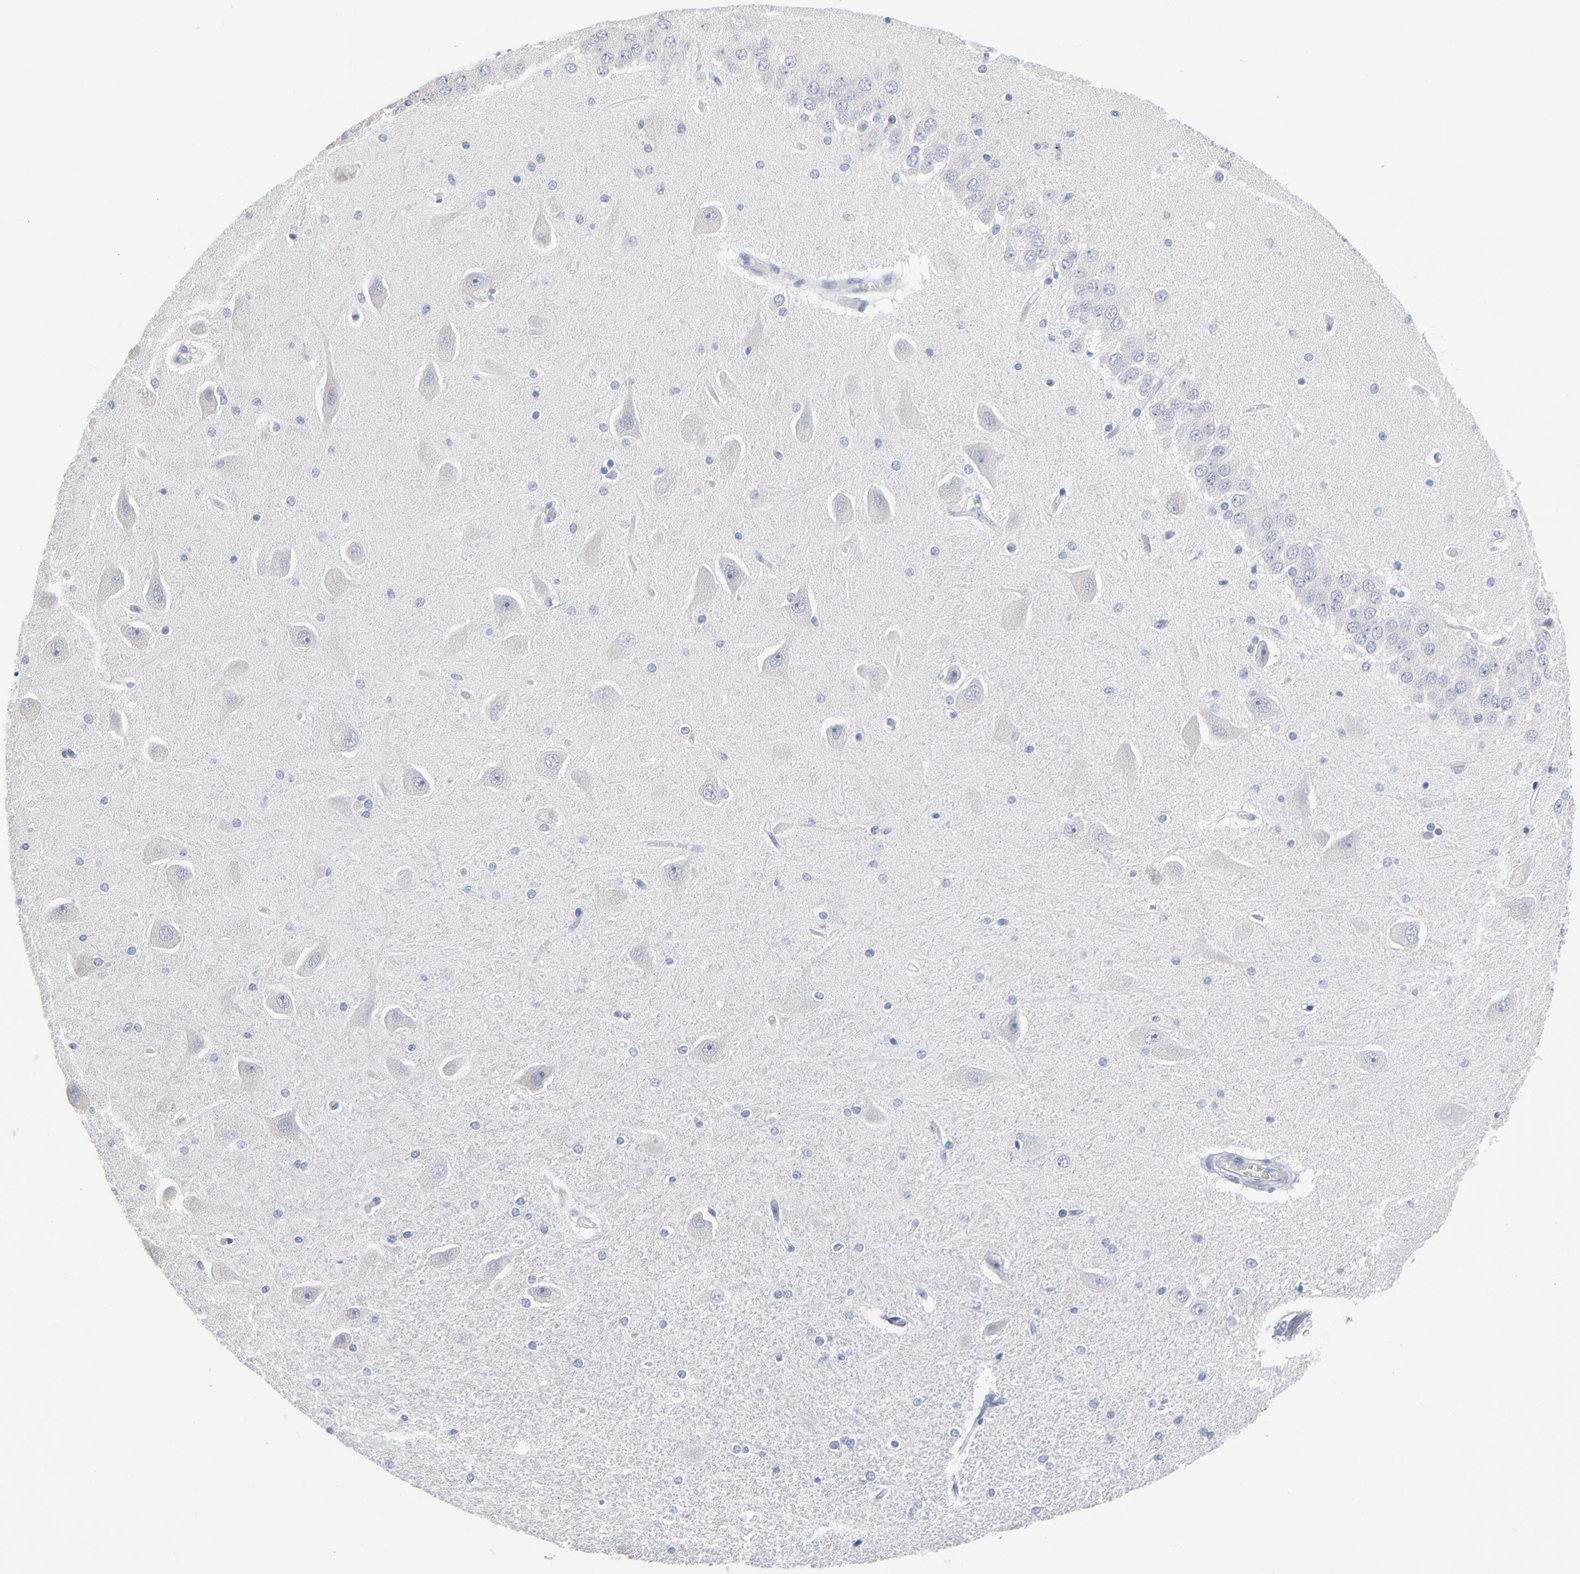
{"staining": {"intensity": "negative", "quantity": "none", "location": "none"}, "tissue": "hippocampus", "cell_type": "Glial cells", "image_type": "normal", "snomed": [{"axis": "morphology", "description": "Normal tissue, NOS"}, {"axis": "topography", "description": "Hippocampus"}], "caption": "Immunohistochemical staining of benign human hippocampus demonstrates no significant positivity in glial cells. (Stains: DAB immunohistochemistry with hematoxylin counter stain, Microscopy: brightfield microscopy at high magnification).", "gene": "PAGE1", "patient": {"sex": "female", "age": 54}}